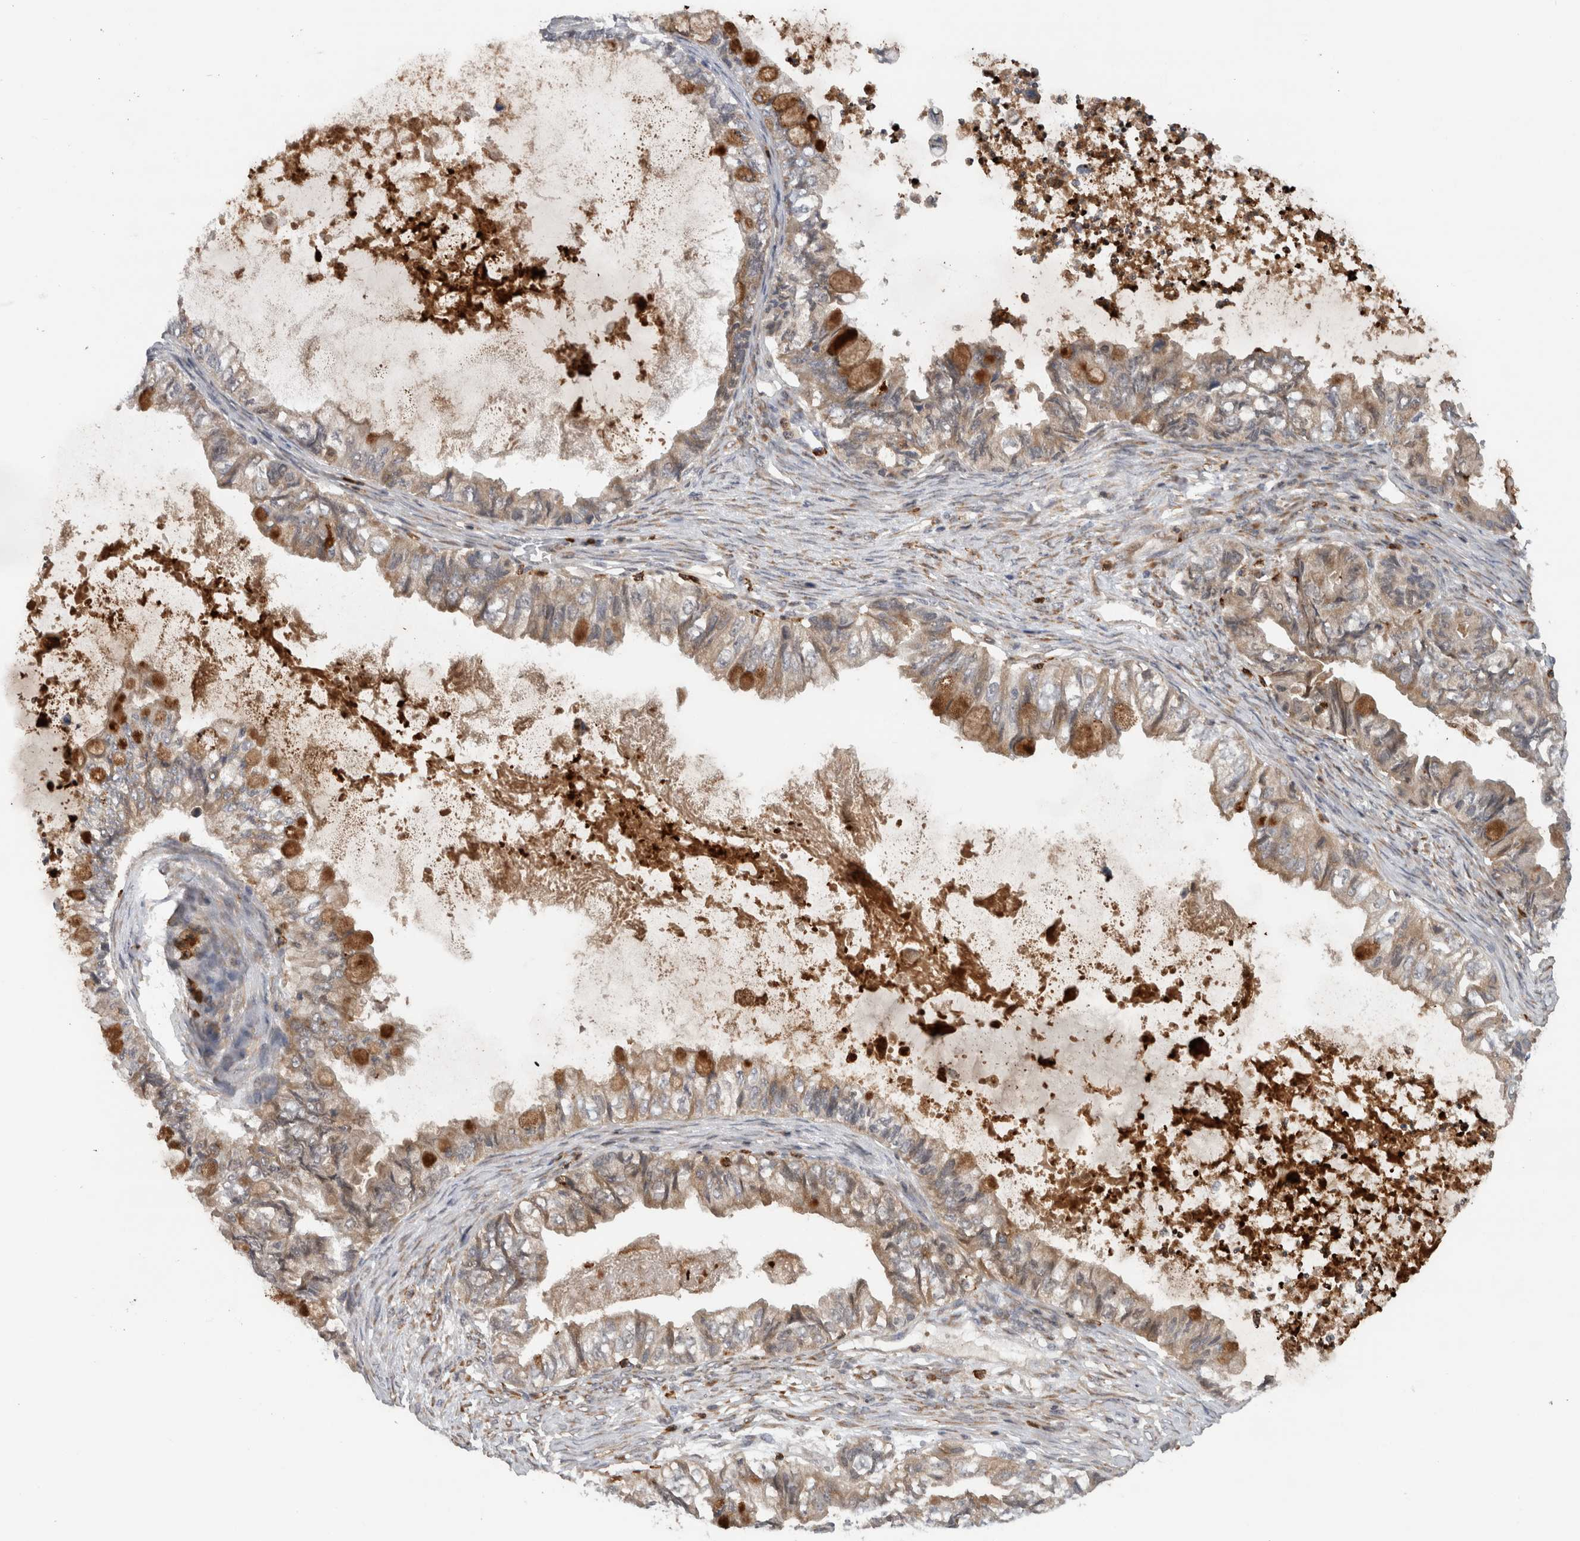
{"staining": {"intensity": "moderate", "quantity": "25%-75%", "location": "cytoplasmic/membranous"}, "tissue": "ovarian cancer", "cell_type": "Tumor cells", "image_type": "cancer", "snomed": [{"axis": "morphology", "description": "Cystadenocarcinoma, mucinous, NOS"}, {"axis": "topography", "description": "Ovary"}], "caption": "Protein staining reveals moderate cytoplasmic/membranous staining in approximately 25%-75% of tumor cells in ovarian mucinous cystadenocarcinoma.", "gene": "PDCD2", "patient": {"sex": "female", "age": 80}}